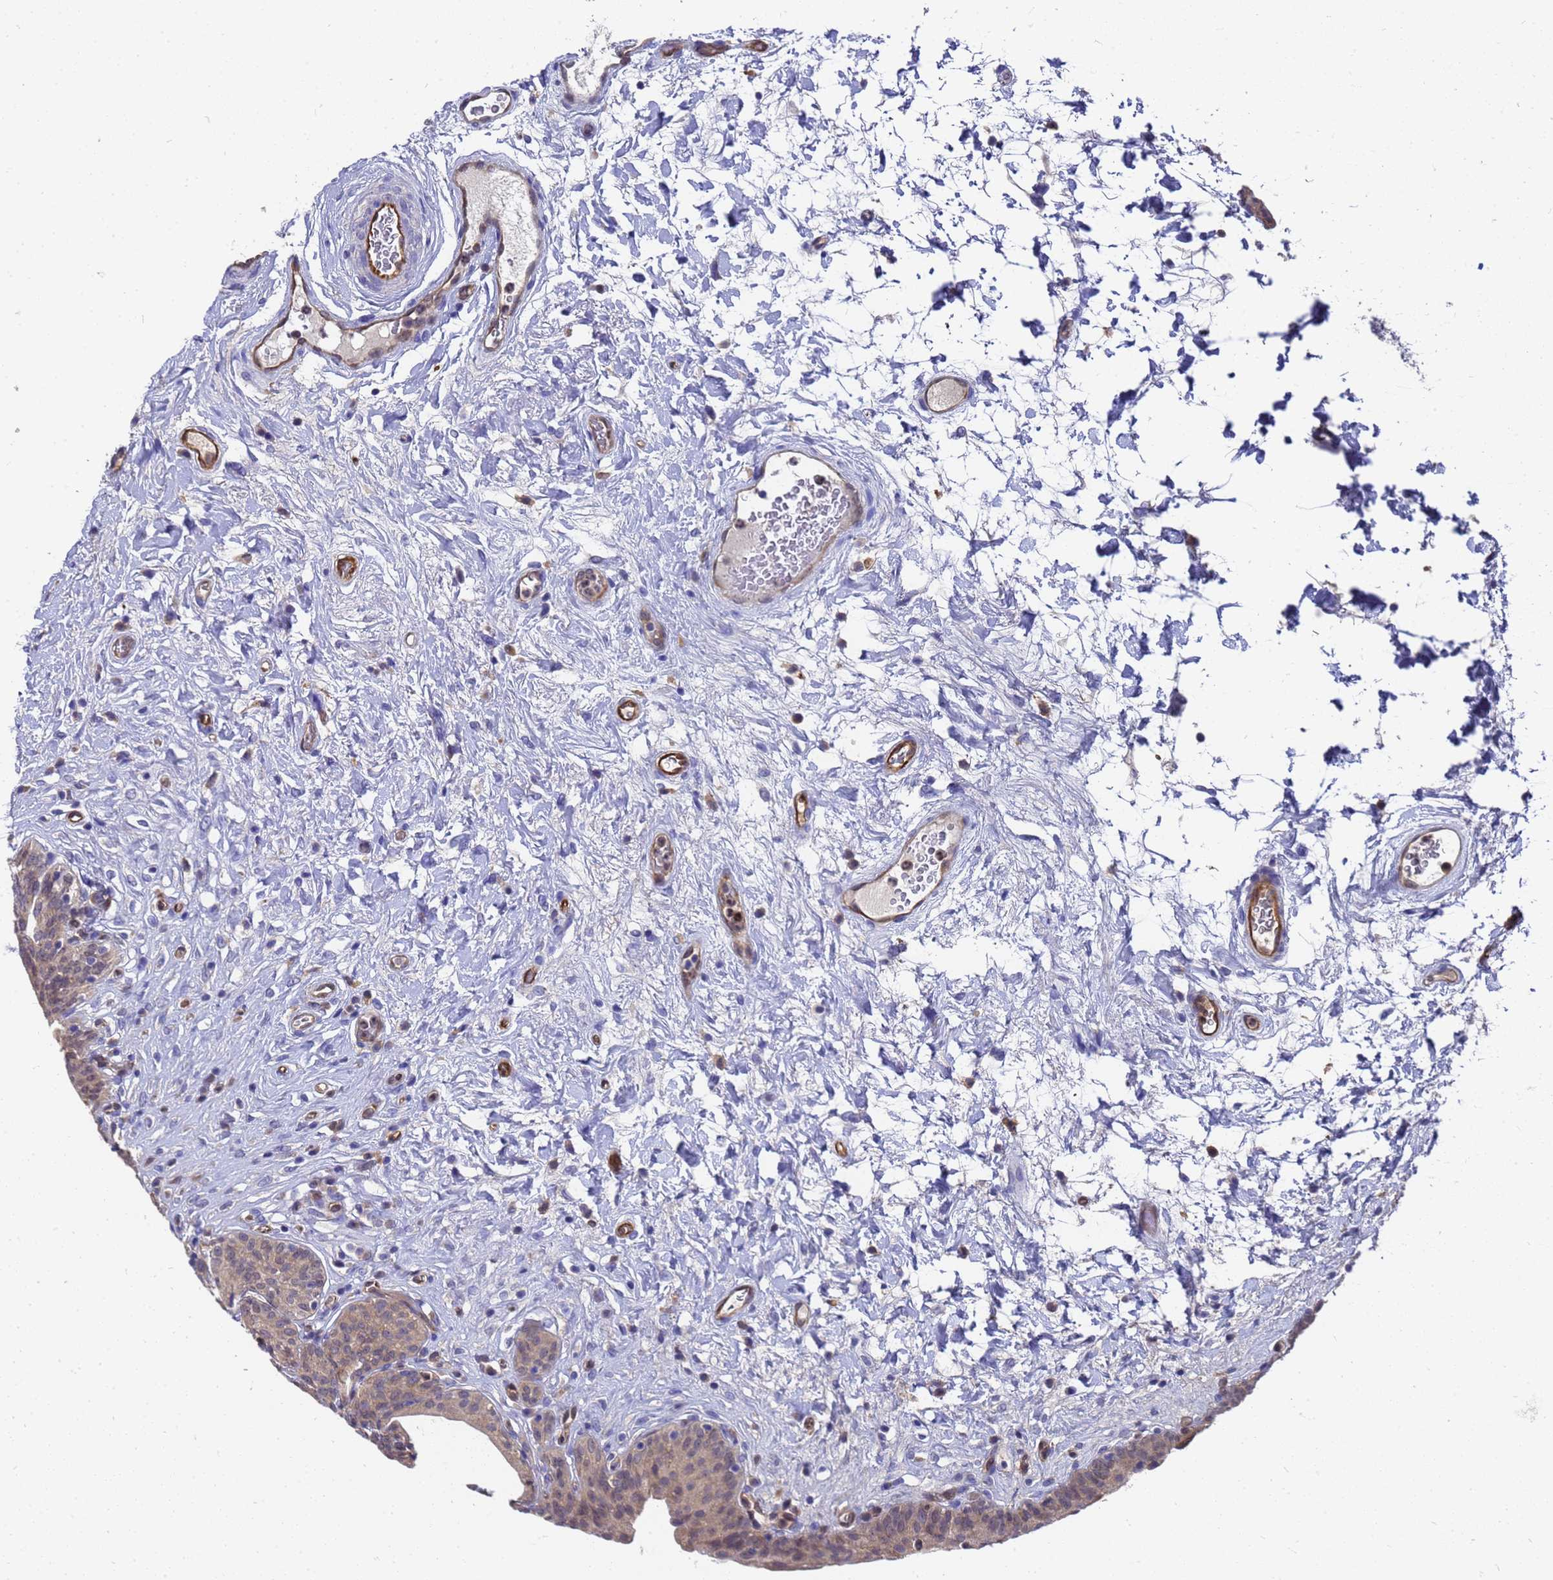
{"staining": {"intensity": "moderate", "quantity": "25%-75%", "location": "cytoplasmic/membranous"}, "tissue": "urinary bladder", "cell_type": "Urothelial cells", "image_type": "normal", "snomed": [{"axis": "morphology", "description": "Normal tissue, NOS"}, {"axis": "topography", "description": "Urinary bladder"}], "caption": "Protein staining of normal urinary bladder demonstrates moderate cytoplasmic/membranous positivity in about 25%-75% of urothelial cells. (Stains: DAB in brown, nuclei in blue, Microscopy: brightfield microscopy at high magnification).", "gene": "SLC35E2B", "patient": {"sex": "male", "age": 83}}